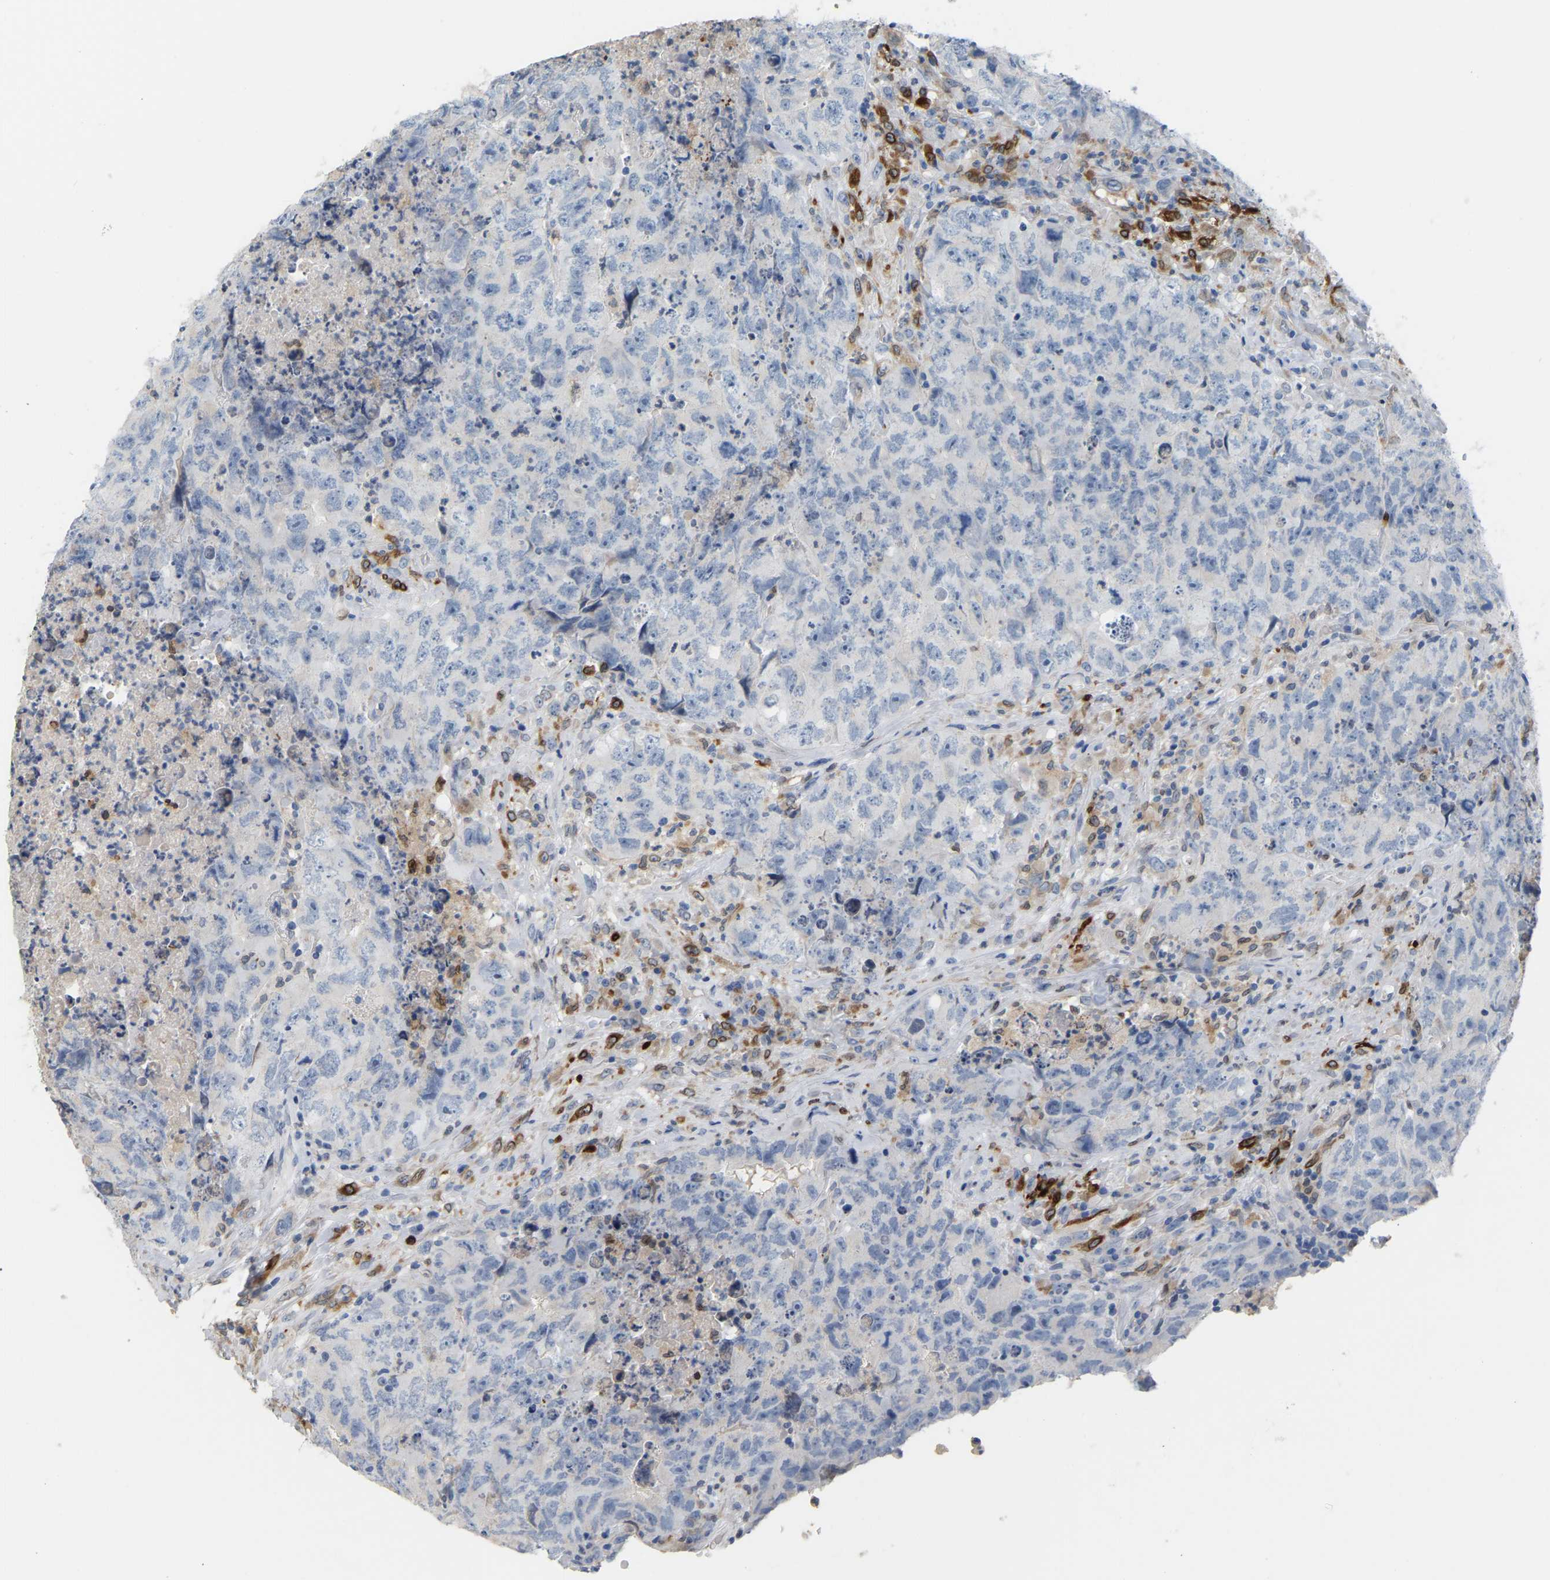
{"staining": {"intensity": "negative", "quantity": "none", "location": "none"}, "tissue": "testis cancer", "cell_type": "Tumor cells", "image_type": "cancer", "snomed": [{"axis": "morphology", "description": "Carcinoma, Embryonal, NOS"}, {"axis": "topography", "description": "Testis"}], "caption": "Testis embryonal carcinoma was stained to show a protein in brown. There is no significant expression in tumor cells.", "gene": "PTGS1", "patient": {"sex": "male", "age": 32}}